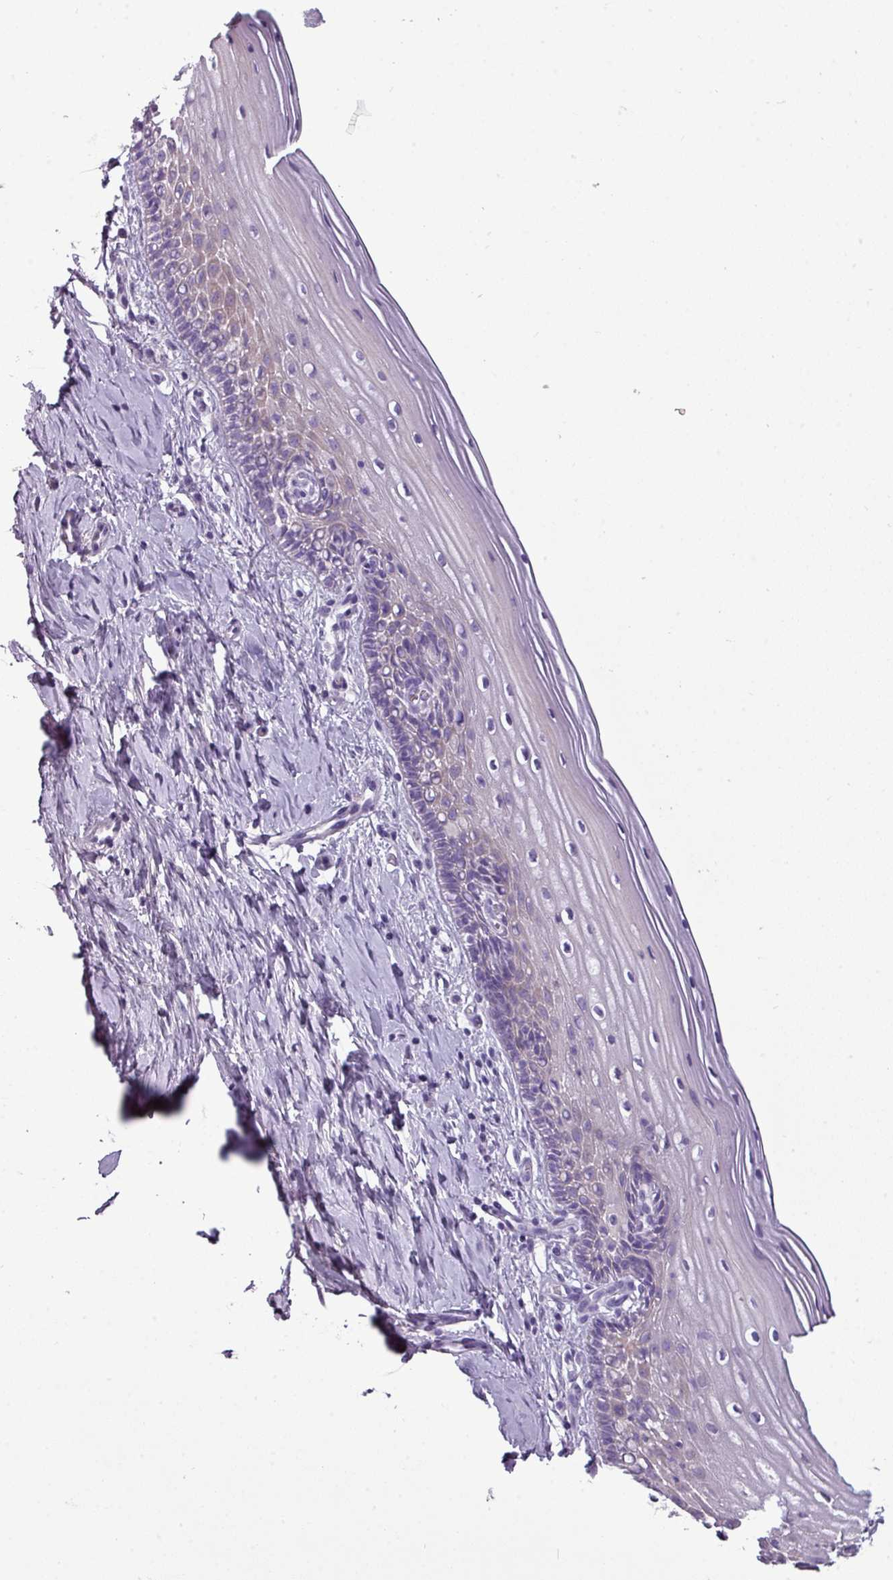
{"staining": {"intensity": "negative", "quantity": "none", "location": "none"}, "tissue": "cervix", "cell_type": "Glandular cells", "image_type": "normal", "snomed": [{"axis": "morphology", "description": "Normal tissue, NOS"}, {"axis": "topography", "description": "Cervix"}], "caption": "IHC of benign cervix demonstrates no positivity in glandular cells.", "gene": "DNAAF9", "patient": {"sex": "female", "age": 44}}